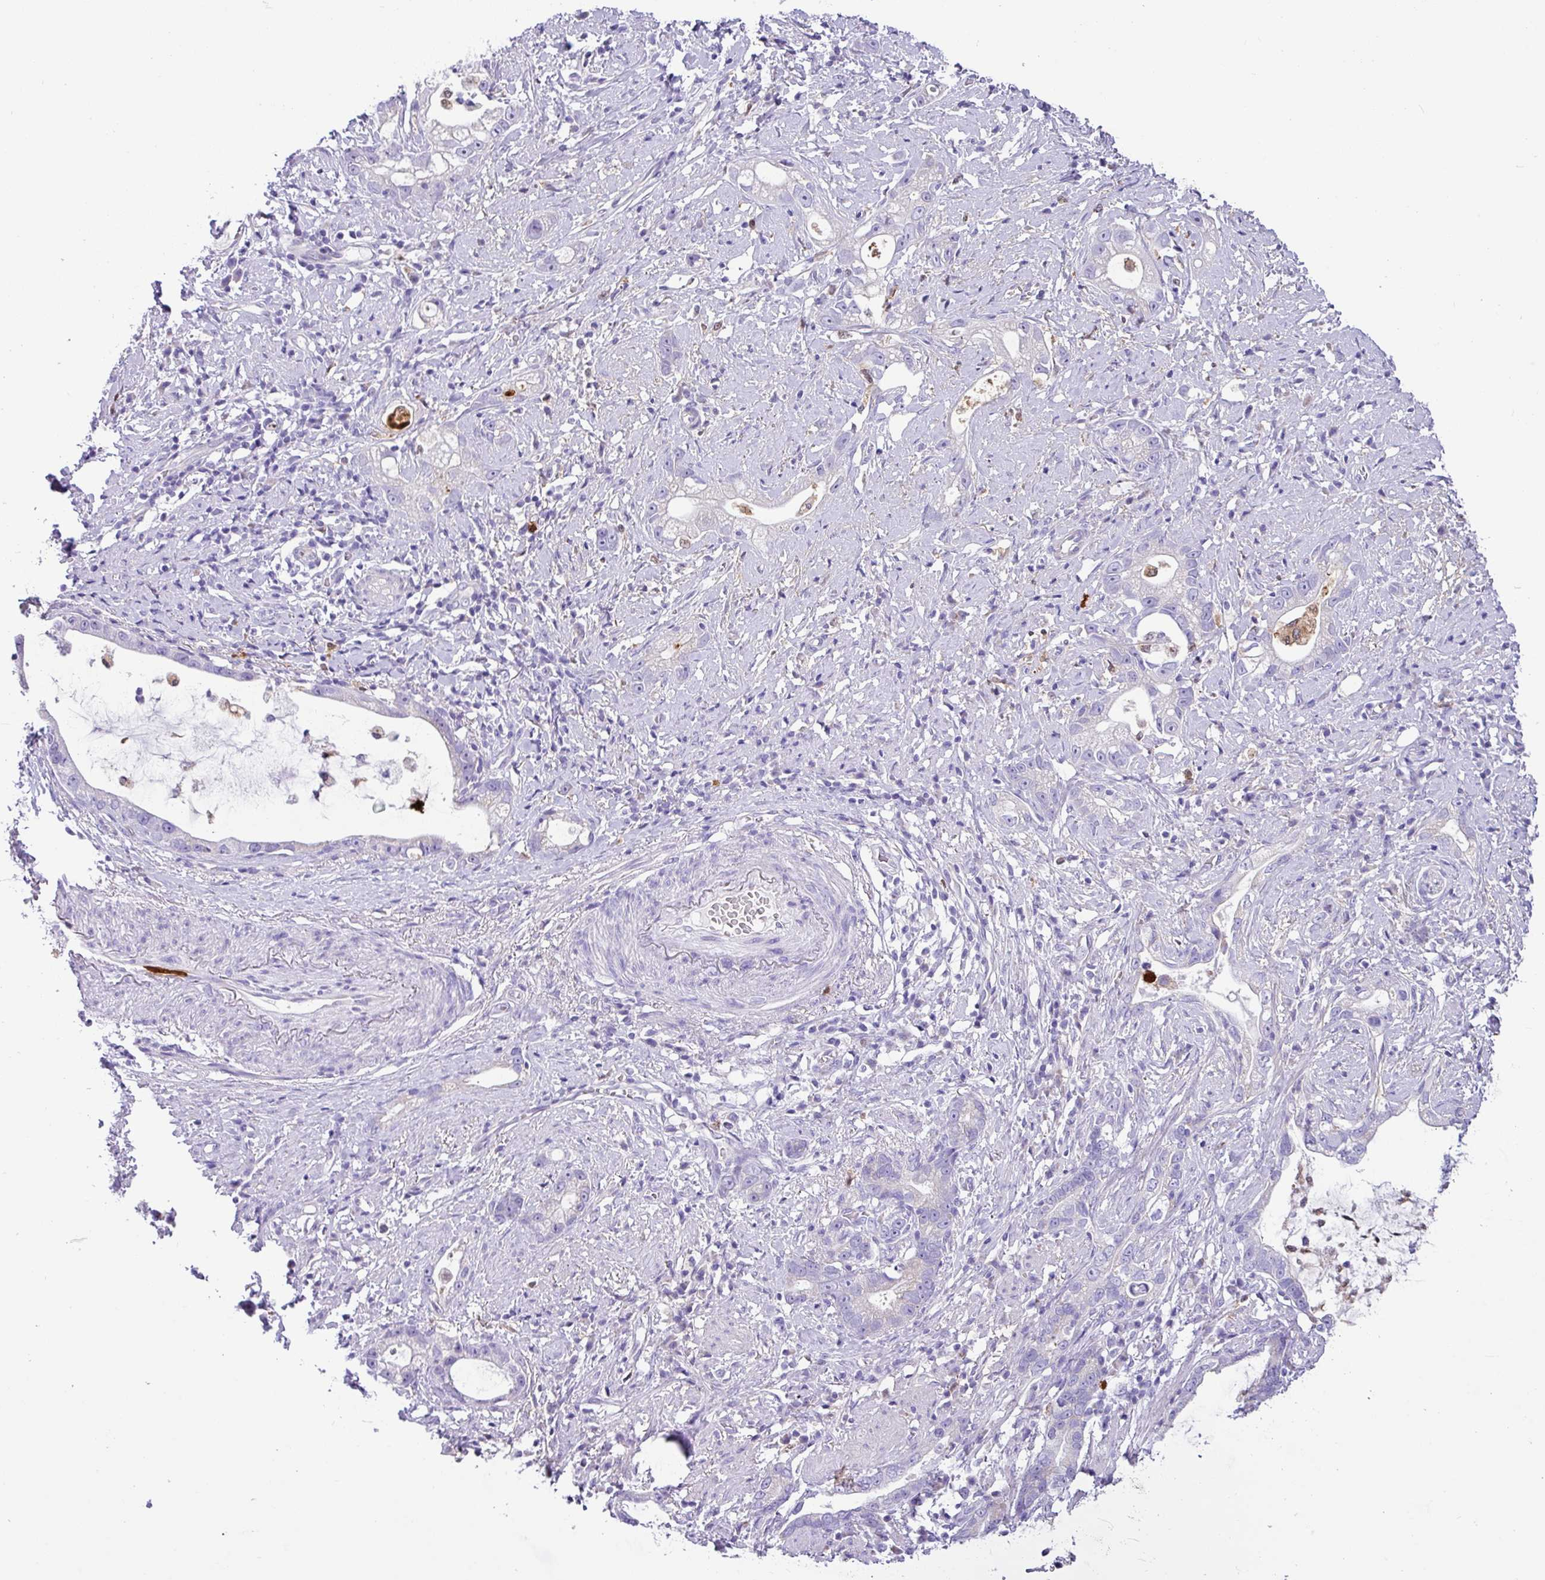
{"staining": {"intensity": "negative", "quantity": "none", "location": "none"}, "tissue": "stomach cancer", "cell_type": "Tumor cells", "image_type": "cancer", "snomed": [{"axis": "morphology", "description": "Adenocarcinoma, NOS"}, {"axis": "topography", "description": "Stomach"}], "caption": "Immunohistochemistry (IHC) photomicrograph of human stomach cancer (adenocarcinoma) stained for a protein (brown), which displays no staining in tumor cells. (IHC, brightfield microscopy, high magnification).", "gene": "SH2D3C", "patient": {"sex": "male", "age": 55}}